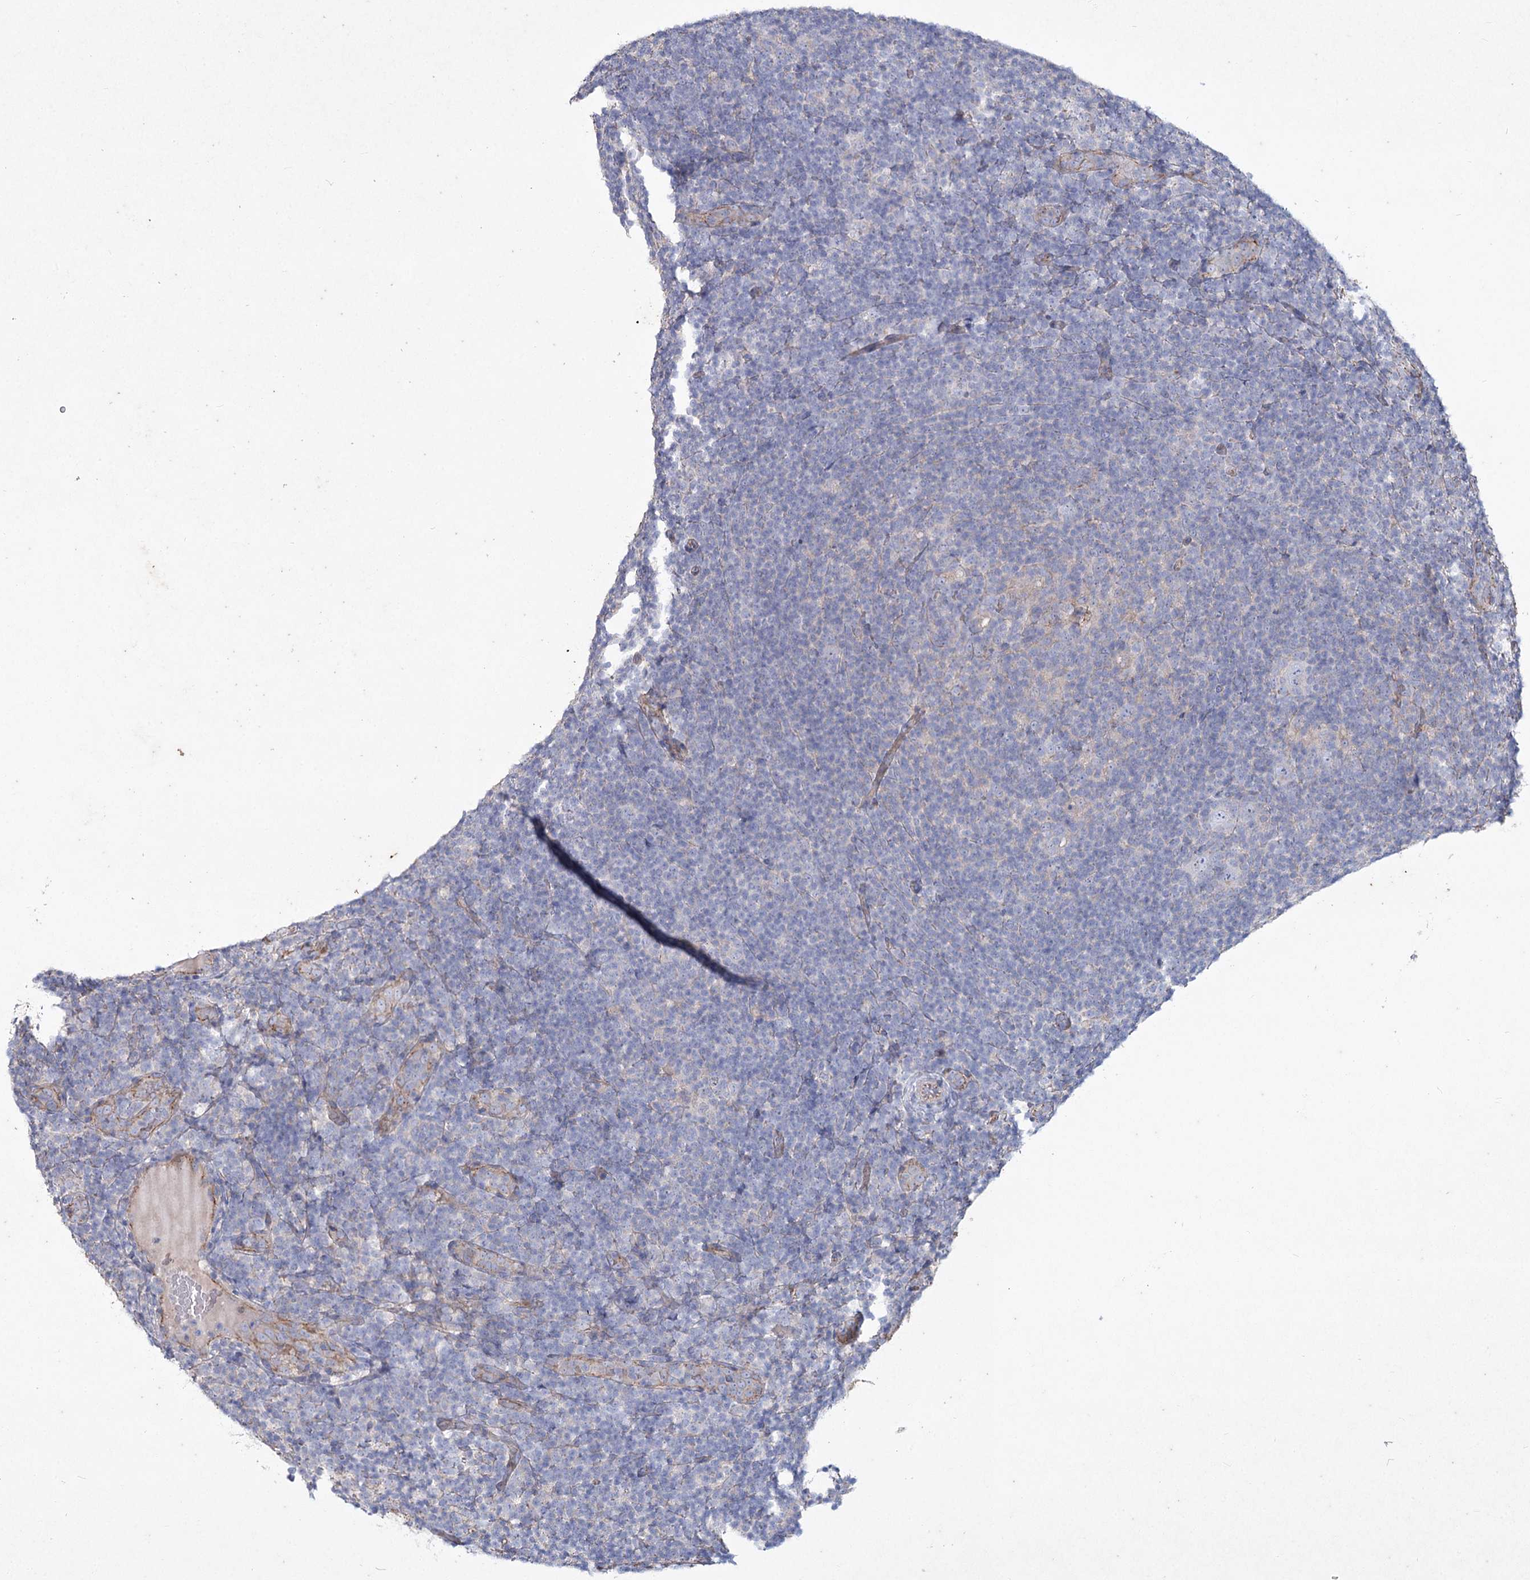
{"staining": {"intensity": "negative", "quantity": "none", "location": "none"}, "tissue": "lymphoma", "cell_type": "Tumor cells", "image_type": "cancer", "snomed": [{"axis": "morphology", "description": "Hodgkin's disease, NOS"}, {"axis": "topography", "description": "Lymph node"}], "caption": "An immunohistochemistry (IHC) photomicrograph of Hodgkin's disease is shown. There is no staining in tumor cells of Hodgkin's disease. Nuclei are stained in blue.", "gene": "LDLRAD3", "patient": {"sex": "female", "age": 57}}